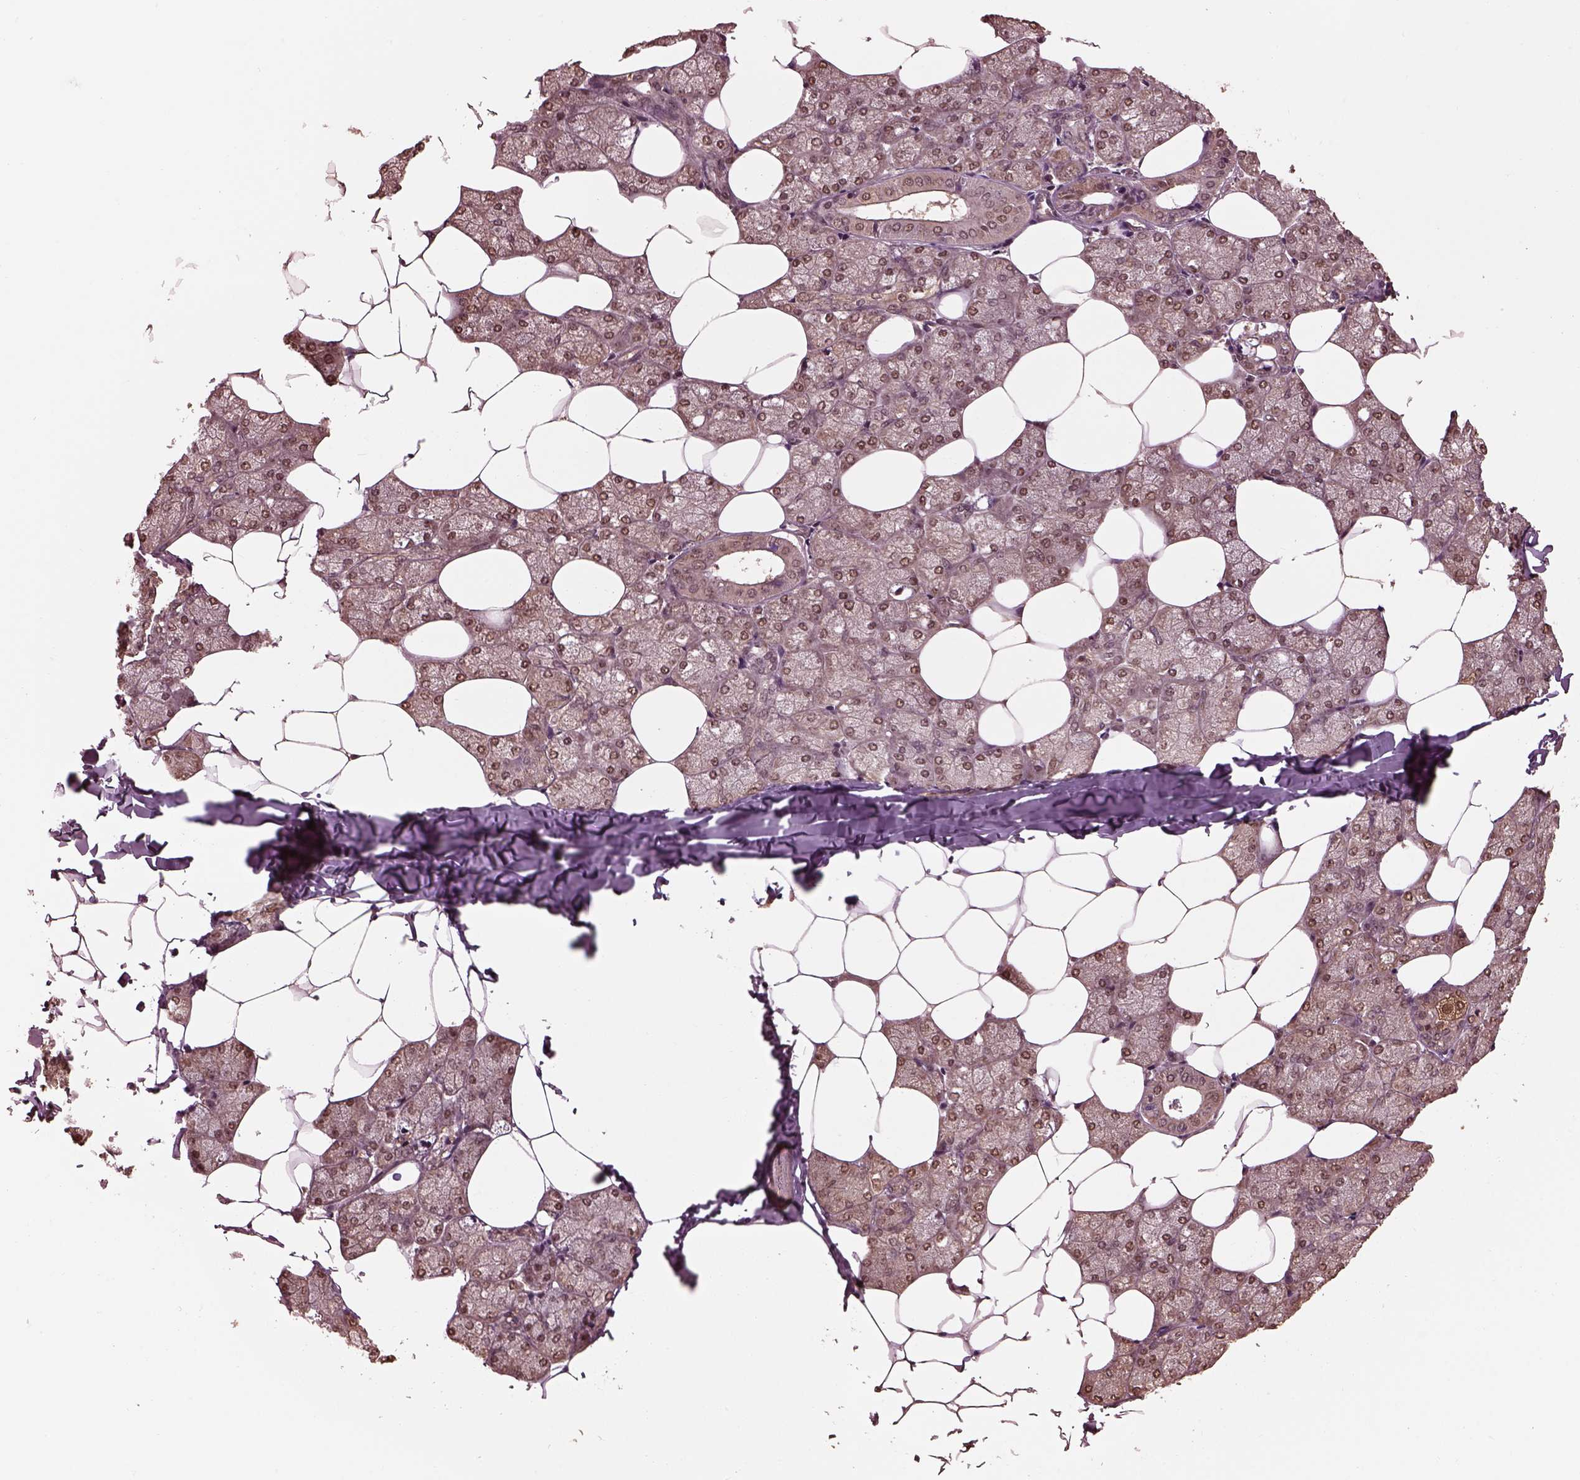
{"staining": {"intensity": "moderate", "quantity": "25%-75%", "location": "cytoplasmic/membranous,nuclear"}, "tissue": "salivary gland", "cell_type": "Glandular cells", "image_type": "normal", "snomed": [{"axis": "morphology", "description": "Normal tissue, NOS"}, {"axis": "topography", "description": "Salivary gland"}], "caption": "Protein staining by immunohistochemistry (IHC) shows moderate cytoplasmic/membranous,nuclear expression in about 25%-75% of glandular cells in benign salivary gland. (DAB (3,3'-diaminobenzidine) IHC, brown staining for protein, blue staining for nuclei).", "gene": "PSMC5", "patient": {"sex": "female", "age": 43}}